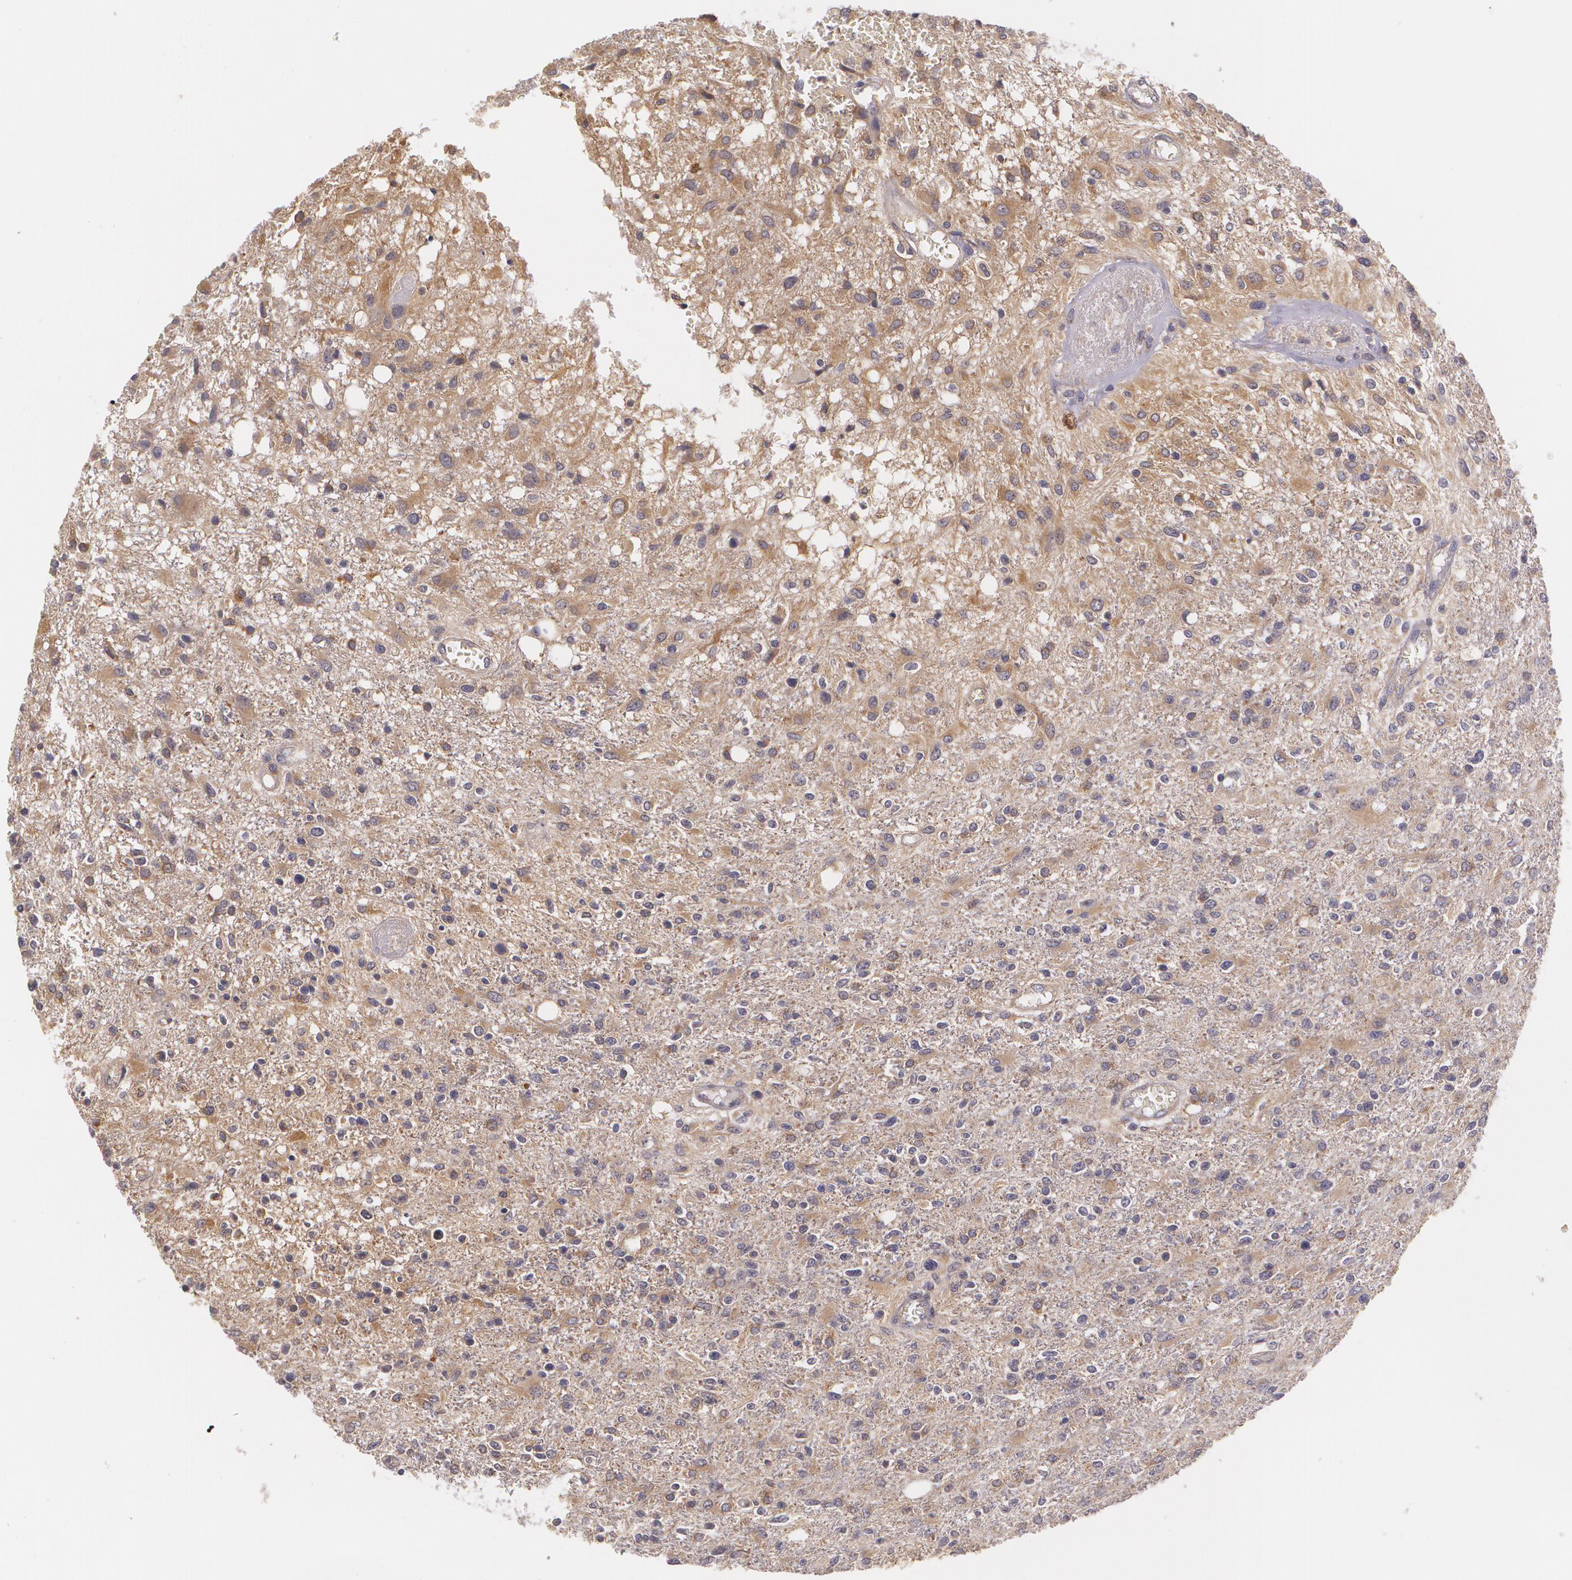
{"staining": {"intensity": "weak", "quantity": "25%-75%", "location": "cytoplasmic/membranous"}, "tissue": "glioma", "cell_type": "Tumor cells", "image_type": "cancer", "snomed": [{"axis": "morphology", "description": "Glioma, malignant, High grade"}, {"axis": "topography", "description": "Cerebral cortex"}], "caption": "Immunohistochemistry image of glioma stained for a protein (brown), which exhibits low levels of weak cytoplasmic/membranous staining in about 25%-75% of tumor cells.", "gene": "CCL17", "patient": {"sex": "male", "age": 76}}